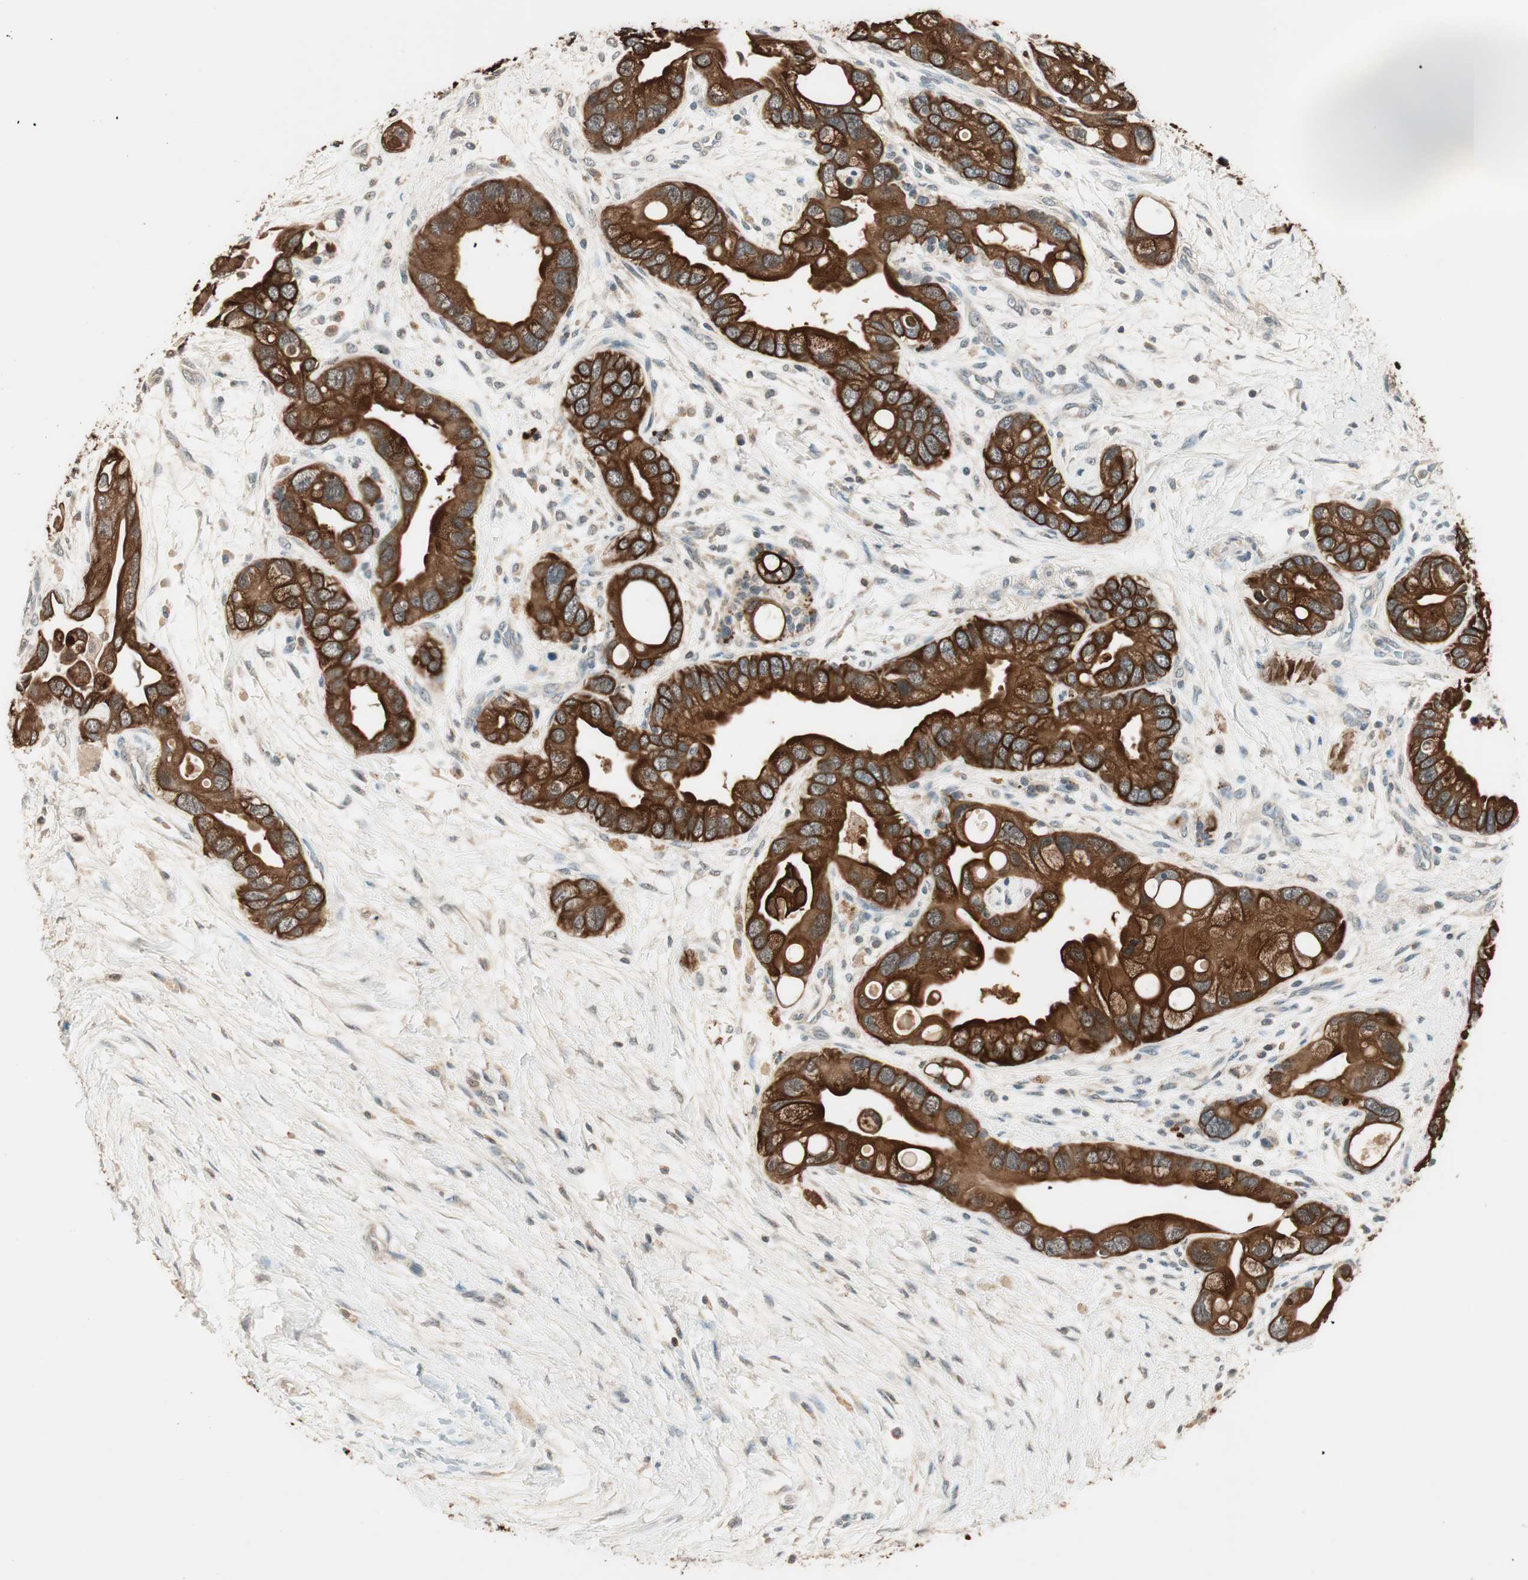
{"staining": {"intensity": "strong", "quantity": ">75%", "location": "cytoplasmic/membranous"}, "tissue": "pancreatic cancer", "cell_type": "Tumor cells", "image_type": "cancer", "snomed": [{"axis": "morphology", "description": "Adenocarcinoma, NOS"}, {"axis": "topography", "description": "Pancreas"}], "caption": "A high amount of strong cytoplasmic/membranous staining is present in about >75% of tumor cells in pancreatic adenocarcinoma tissue.", "gene": "TRIM21", "patient": {"sex": "female", "age": 77}}